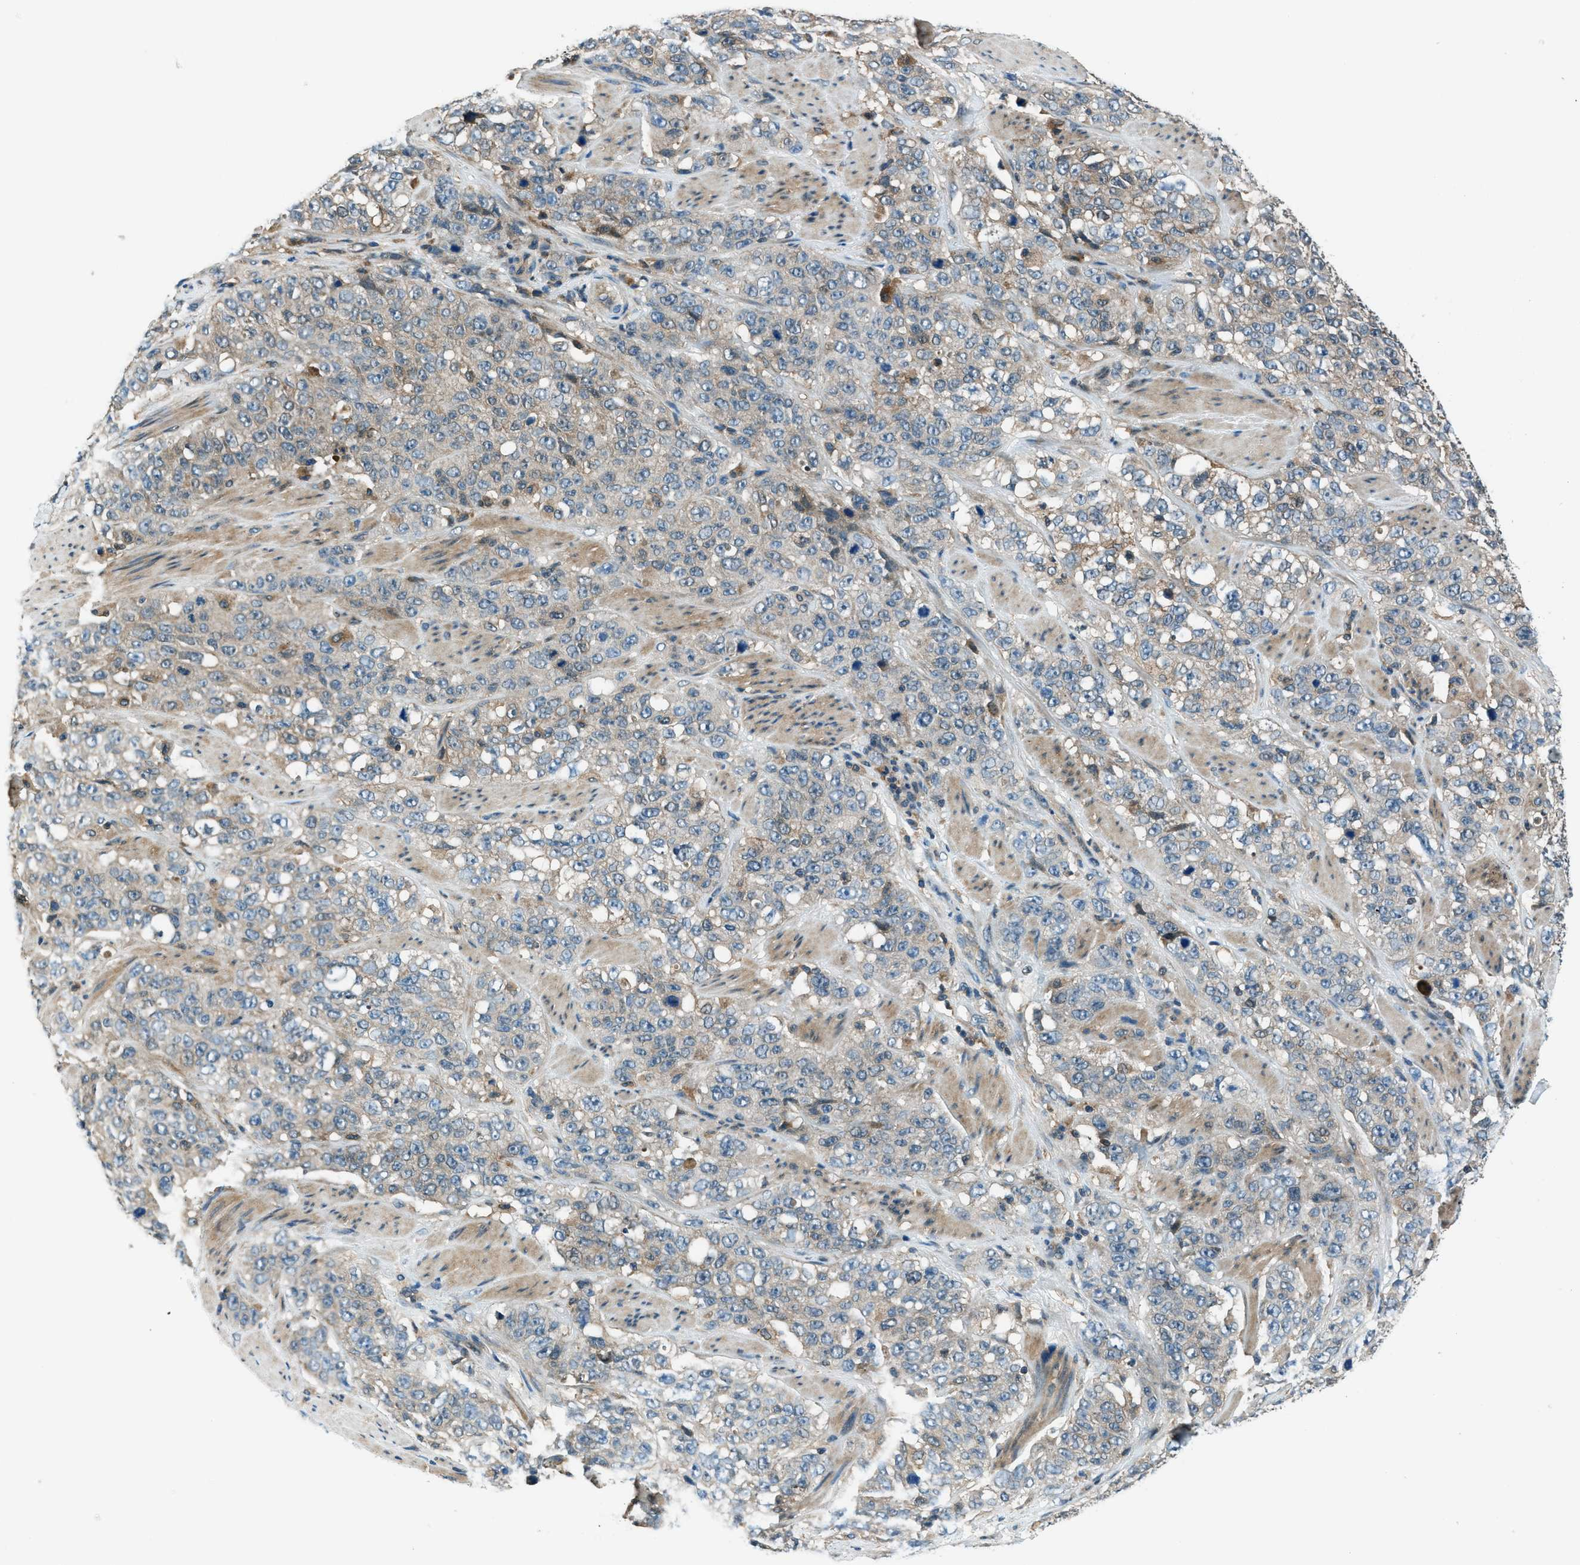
{"staining": {"intensity": "weak", "quantity": "25%-75%", "location": "cytoplasmic/membranous"}, "tissue": "stomach cancer", "cell_type": "Tumor cells", "image_type": "cancer", "snomed": [{"axis": "morphology", "description": "Adenocarcinoma, NOS"}, {"axis": "topography", "description": "Stomach"}], "caption": "Tumor cells demonstrate weak cytoplasmic/membranous positivity in approximately 25%-75% of cells in stomach adenocarcinoma.", "gene": "HEBP2", "patient": {"sex": "male", "age": 48}}